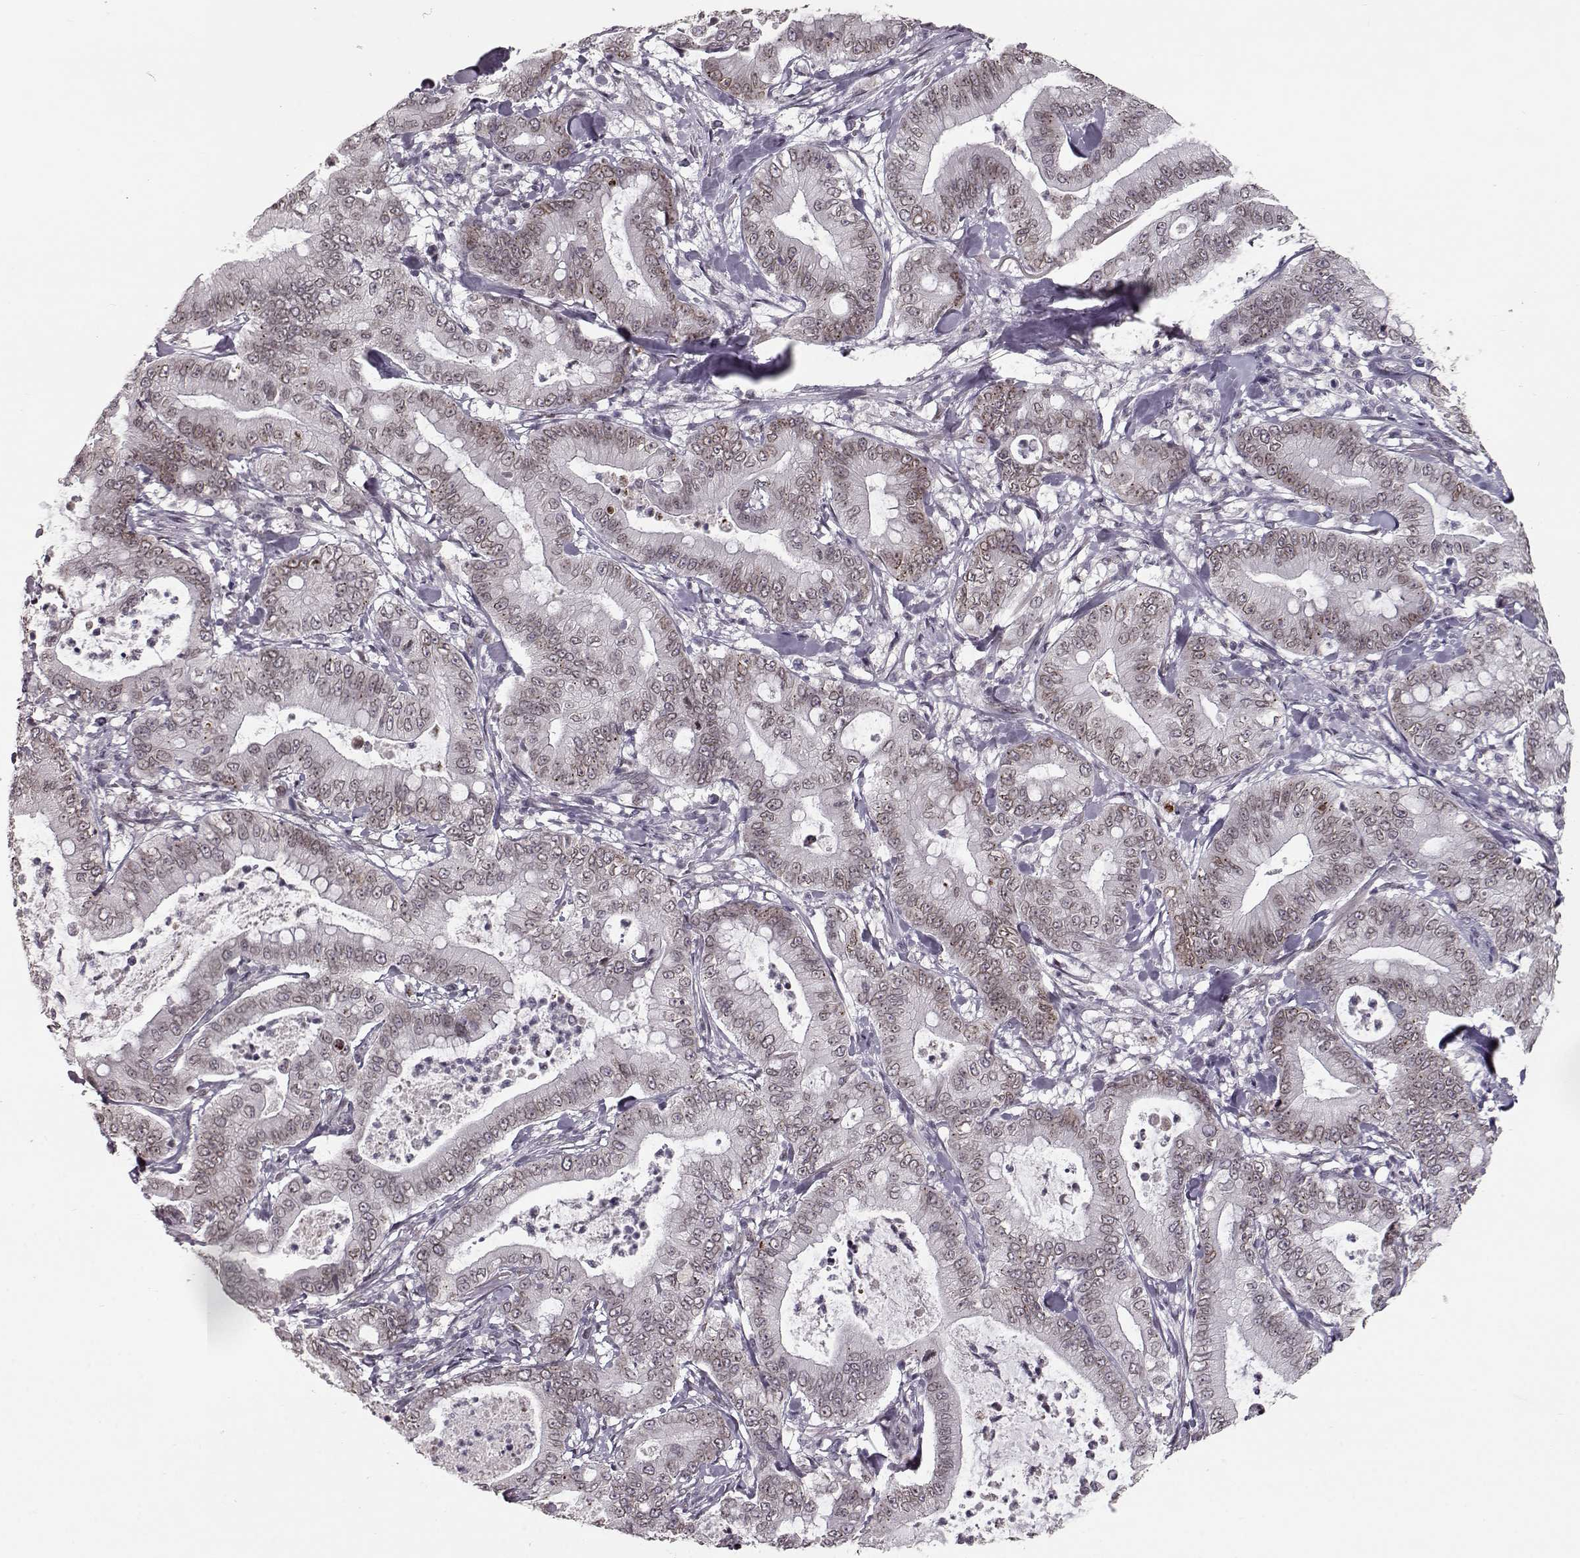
{"staining": {"intensity": "weak", "quantity": ">75%", "location": "cytoplasmic/membranous,nuclear"}, "tissue": "pancreatic cancer", "cell_type": "Tumor cells", "image_type": "cancer", "snomed": [{"axis": "morphology", "description": "Adenocarcinoma, NOS"}, {"axis": "topography", "description": "Pancreas"}], "caption": "This is an image of immunohistochemistry staining of pancreatic adenocarcinoma, which shows weak positivity in the cytoplasmic/membranous and nuclear of tumor cells.", "gene": "NUP37", "patient": {"sex": "male", "age": 71}}